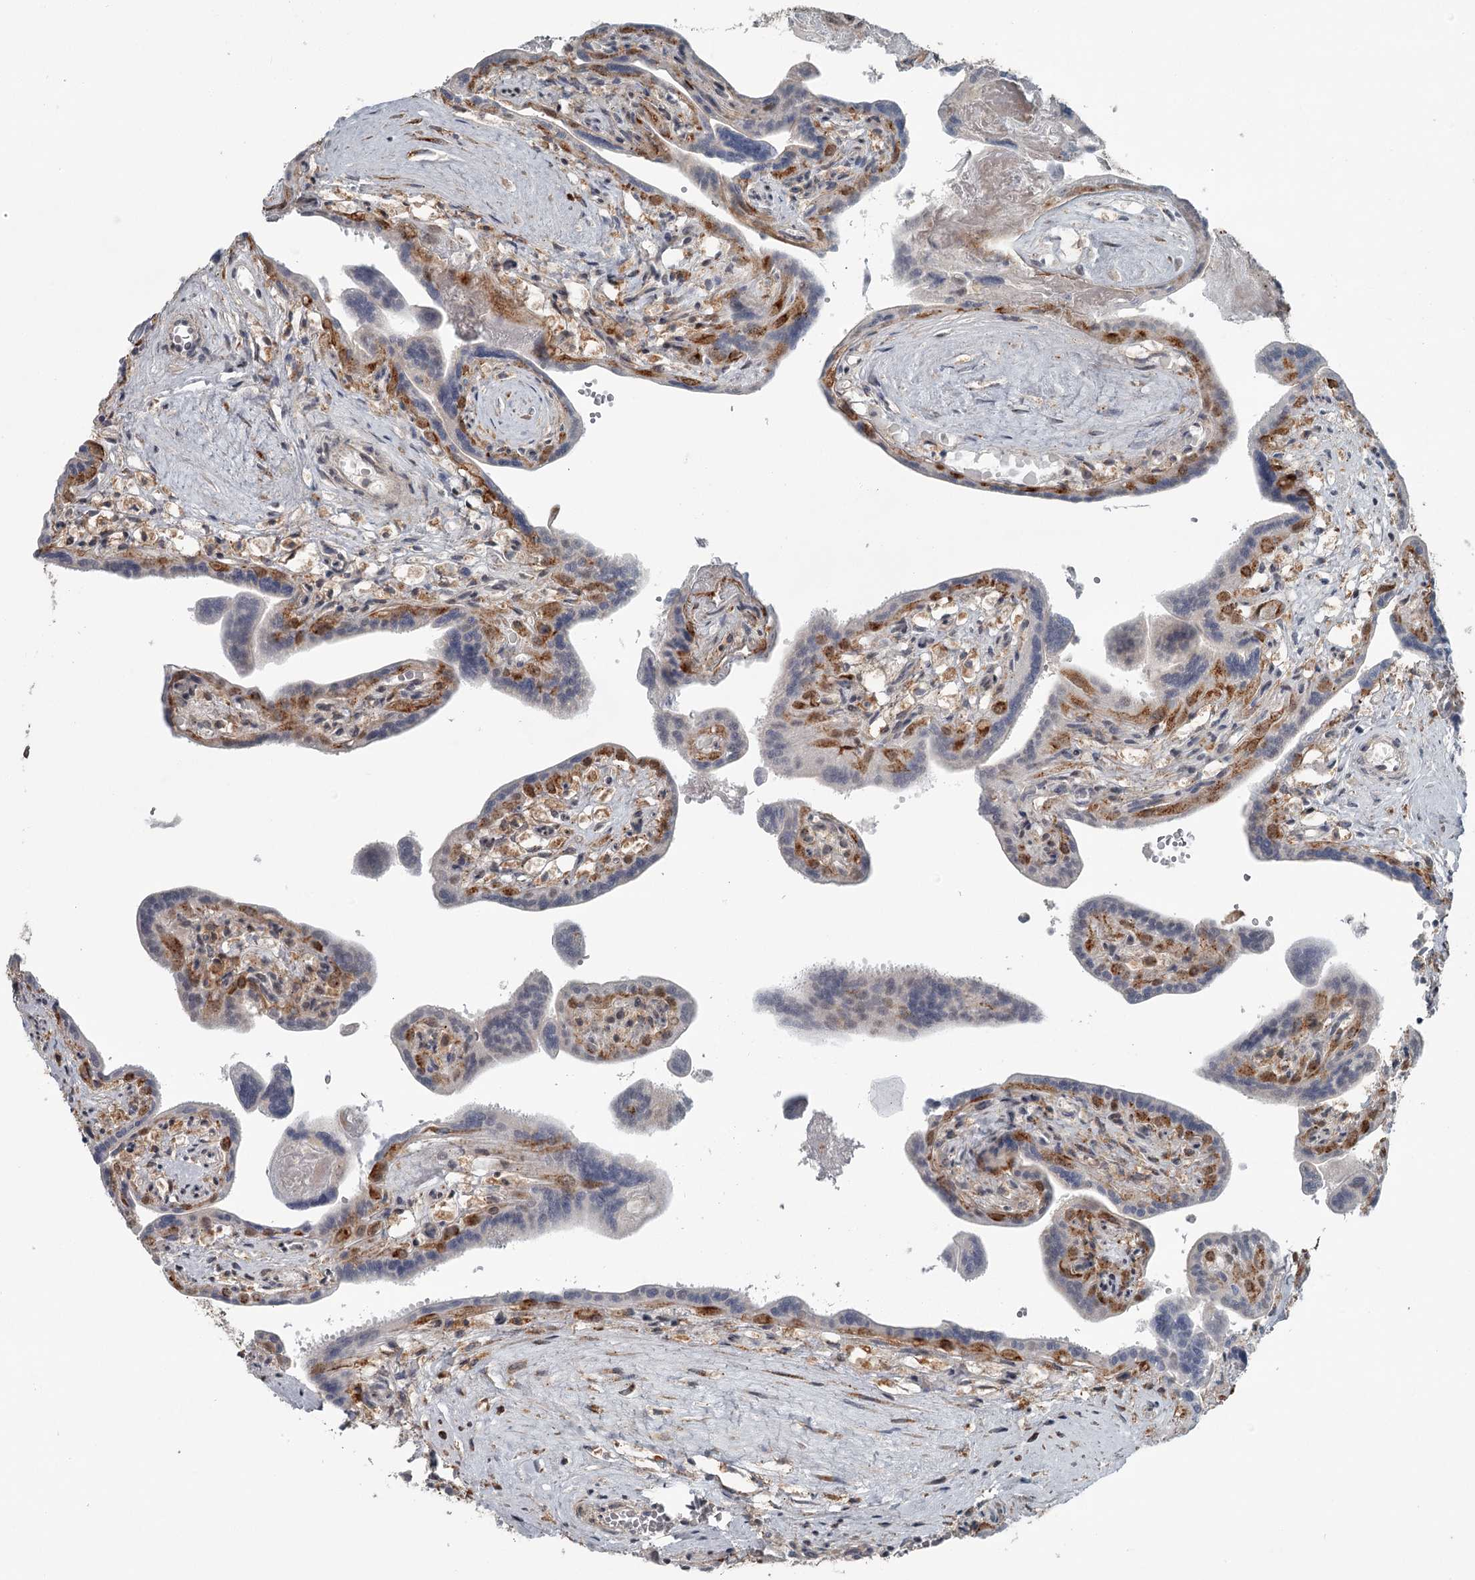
{"staining": {"intensity": "moderate", "quantity": "<25%", "location": "nuclear"}, "tissue": "placenta", "cell_type": "Trophoblastic cells", "image_type": "normal", "snomed": [{"axis": "morphology", "description": "Normal tissue, NOS"}, {"axis": "topography", "description": "Placenta"}], "caption": "Protein analysis of unremarkable placenta demonstrates moderate nuclear staining in about <25% of trophoblastic cells.", "gene": "EXOSC1", "patient": {"sex": "female", "age": 37}}